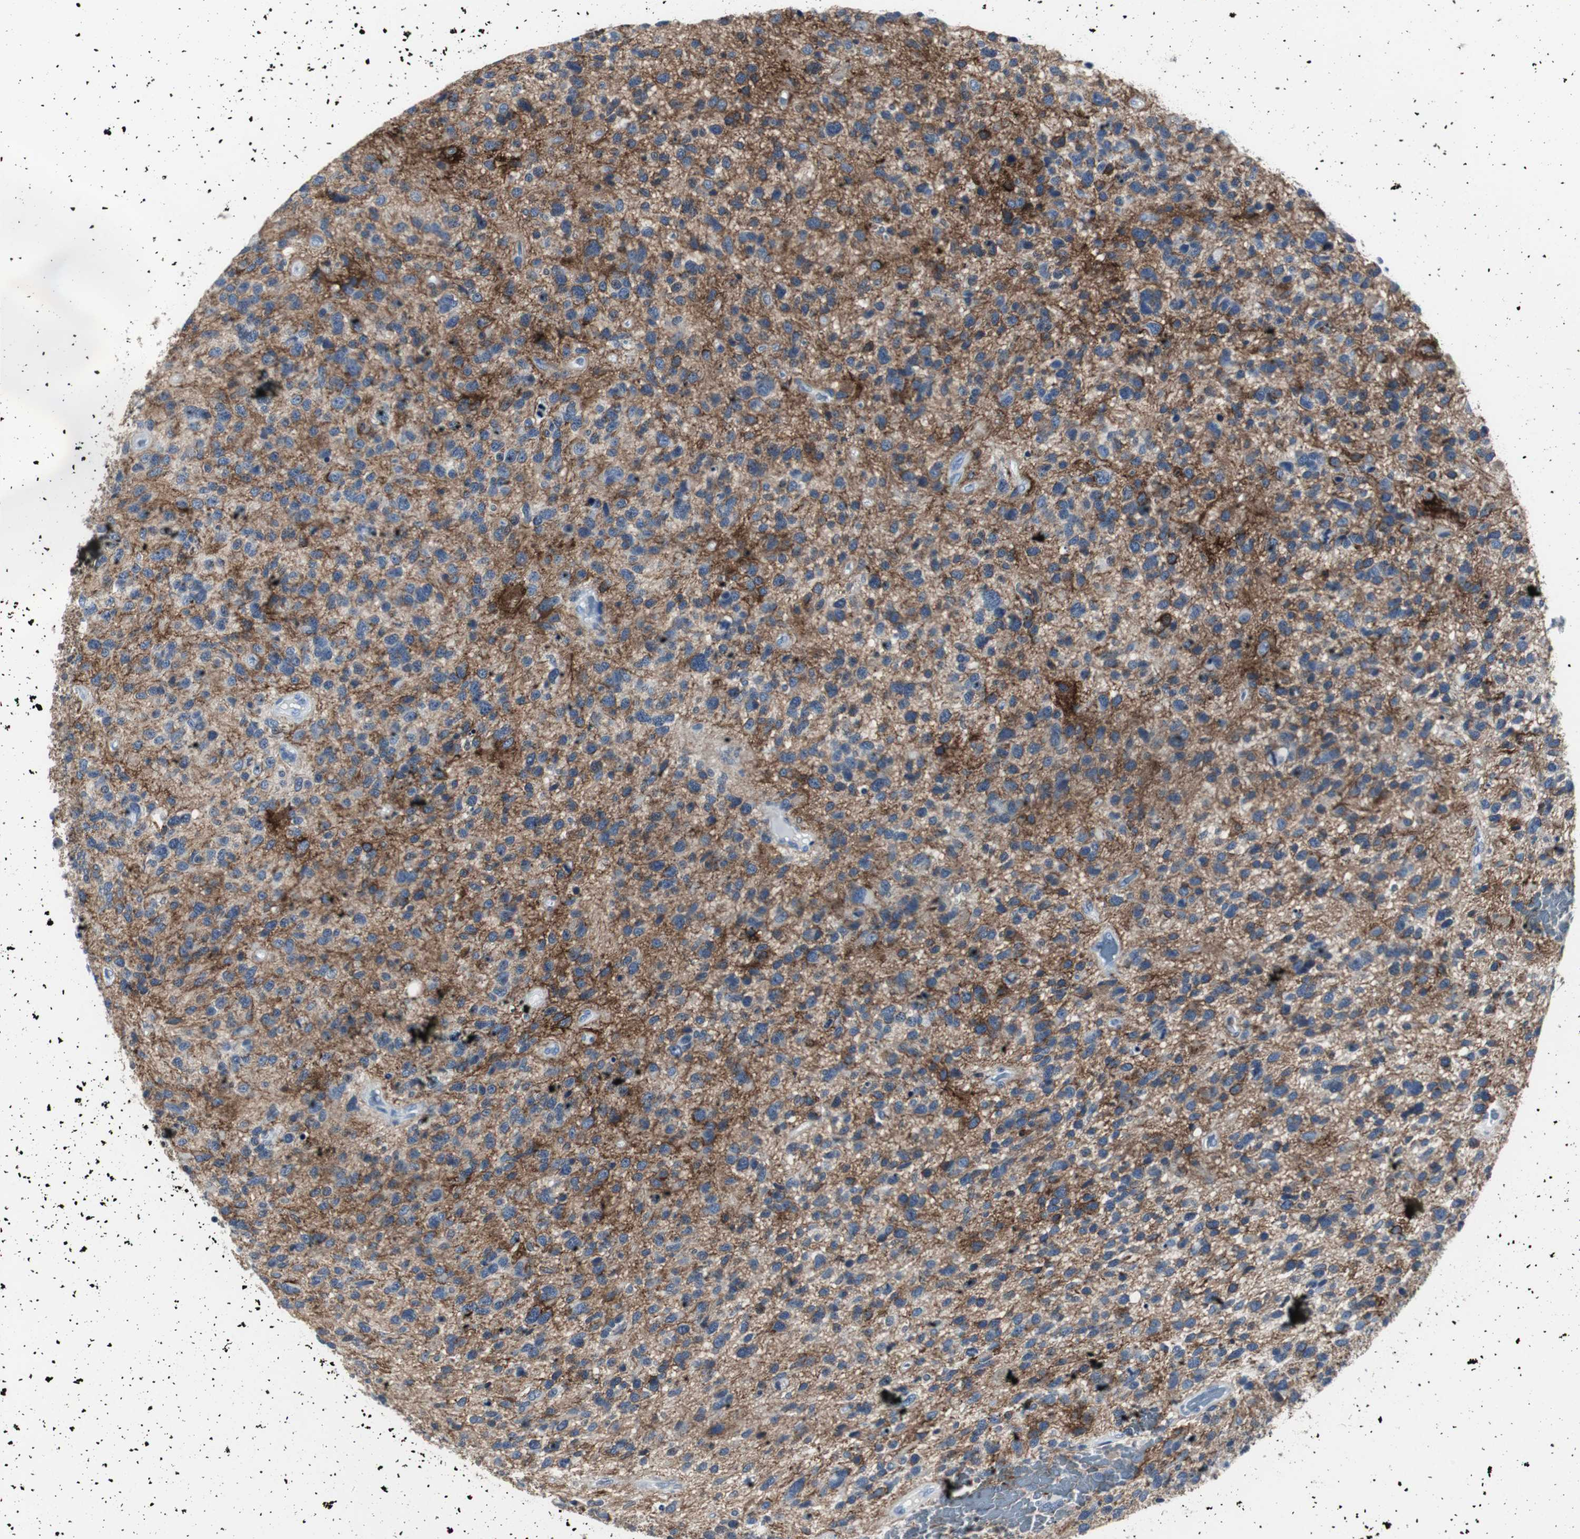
{"staining": {"intensity": "weak", "quantity": ">75%", "location": "cytoplasmic/membranous"}, "tissue": "glioma", "cell_type": "Tumor cells", "image_type": "cancer", "snomed": [{"axis": "morphology", "description": "Glioma, malignant, High grade"}, {"axis": "topography", "description": "Brain"}], "caption": "Protein expression analysis of human glioma reveals weak cytoplasmic/membranous positivity in about >75% of tumor cells.", "gene": "GAP43", "patient": {"sex": "female", "age": 58}}